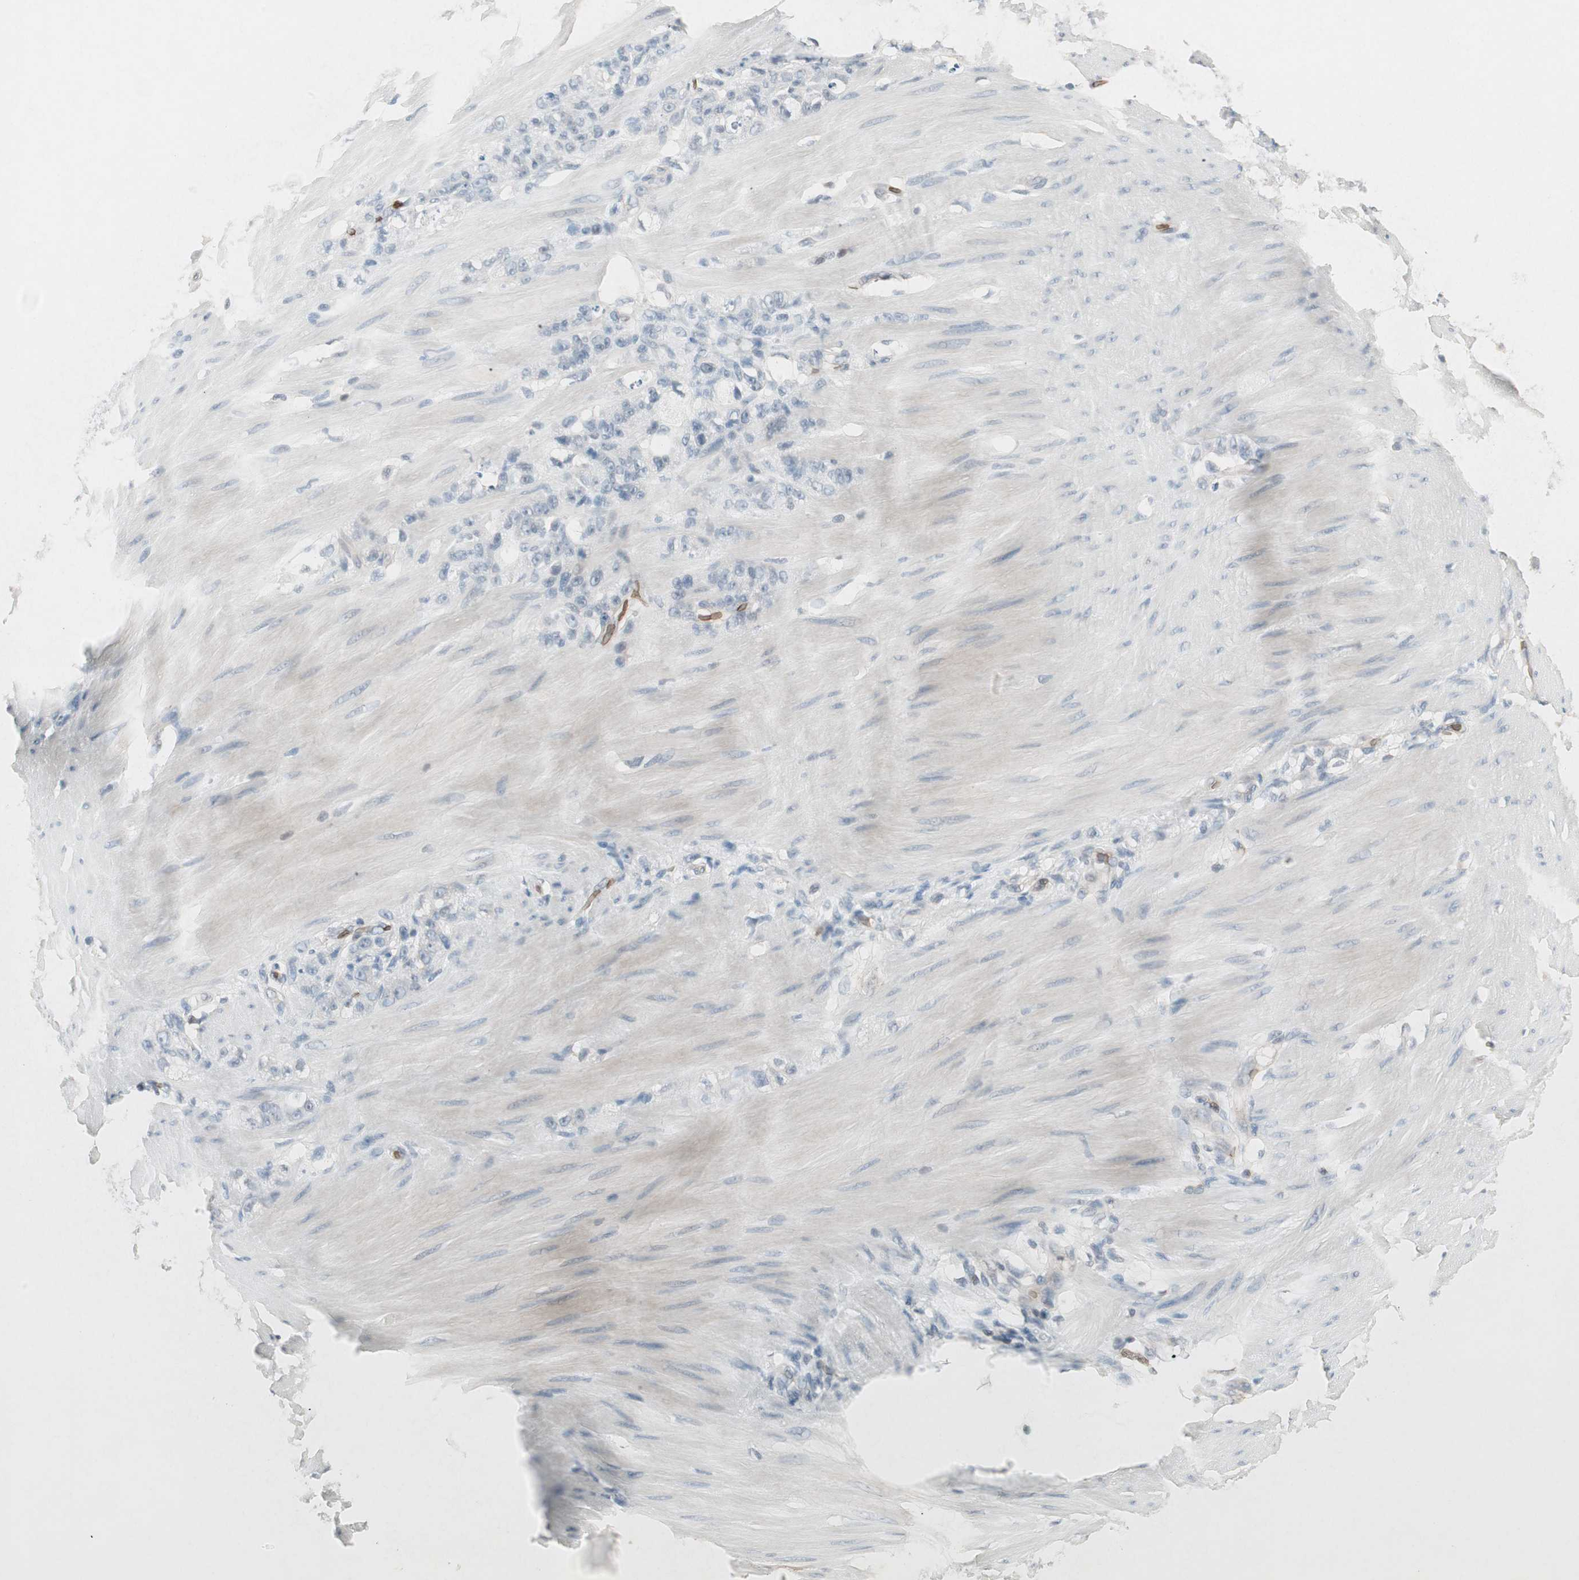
{"staining": {"intensity": "negative", "quantity": "none", "location": "none"}, "tissue": "stomach cancer", "cell_type": "Tumor cells", "image_type": "cancer", "snomed": [{"axis": "morphology", "description": "Adenocarcinoma, NOS"}, {"axis": "topography", "description": "Stomach"}], "caption": "DAB immunohistochemical staining of adenocarcinoma (stomach) demonstrates no significant expression in tumor cells.", "gene": "MAP4K1", "patient": {"sex": "male", "age": 82}}